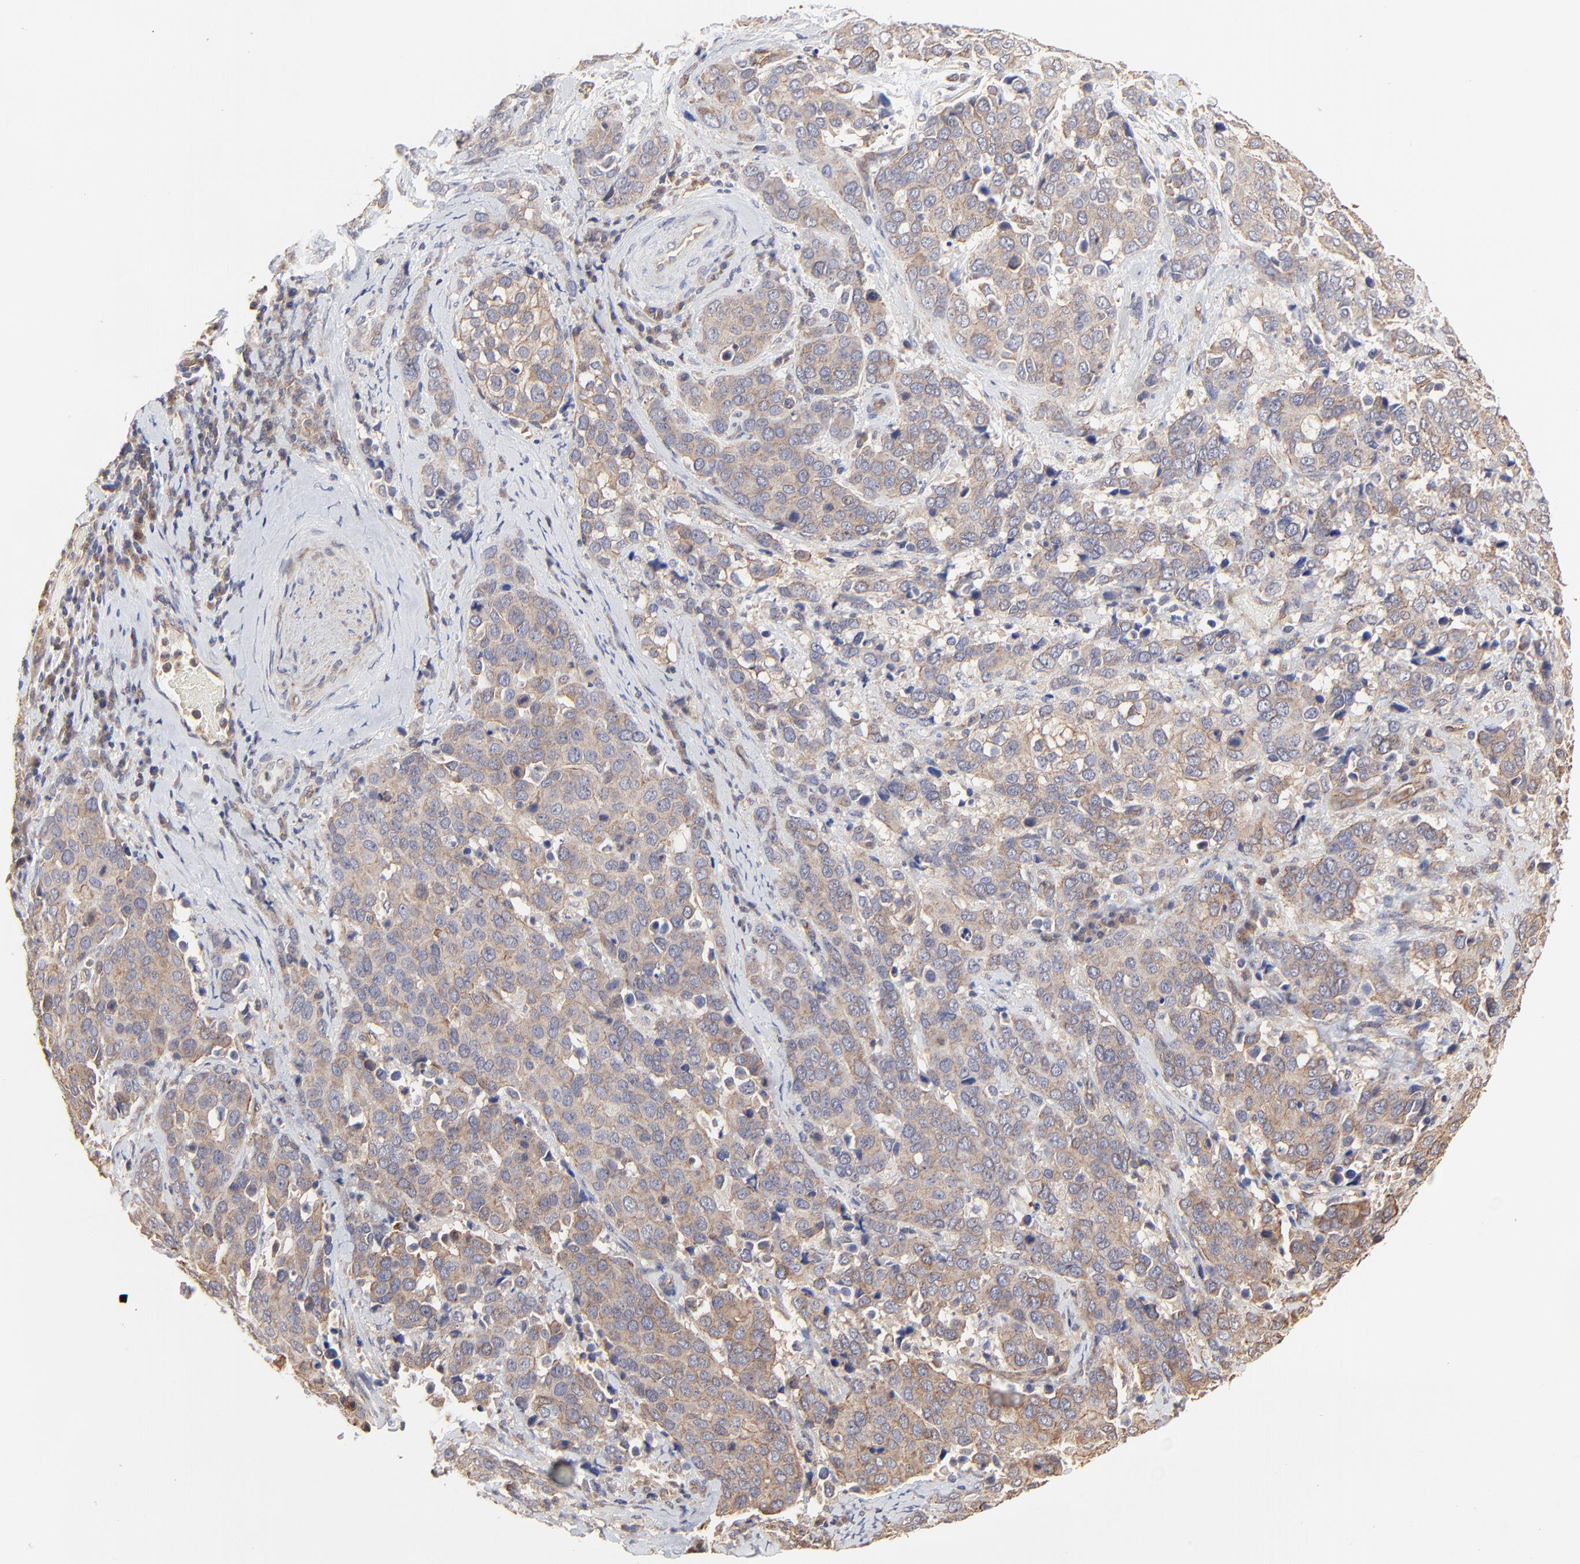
{"staining": {"intensity": "moderate", "quantity": ">75%", "location": "cytoplasmic/membranous"}, "tissue": "cervical cancer", "cell_type": "Tumor cells", "image_type": "cancer", "snomed": [{"axis": "morphology", "description": "Squamous cell carcinoma, NOS"}, {"axis": "topography", "description": "Cervix"}], "caption": "A brown stain shows moderate cytoplasmic/membranous positivity of a protein in human cervical cancer tumor cells. The protein of interest is shown in brown color, while the nuclei are stained blue.", "gene": "ARMT1", "patient": {"sex": "female", "age": 54}}